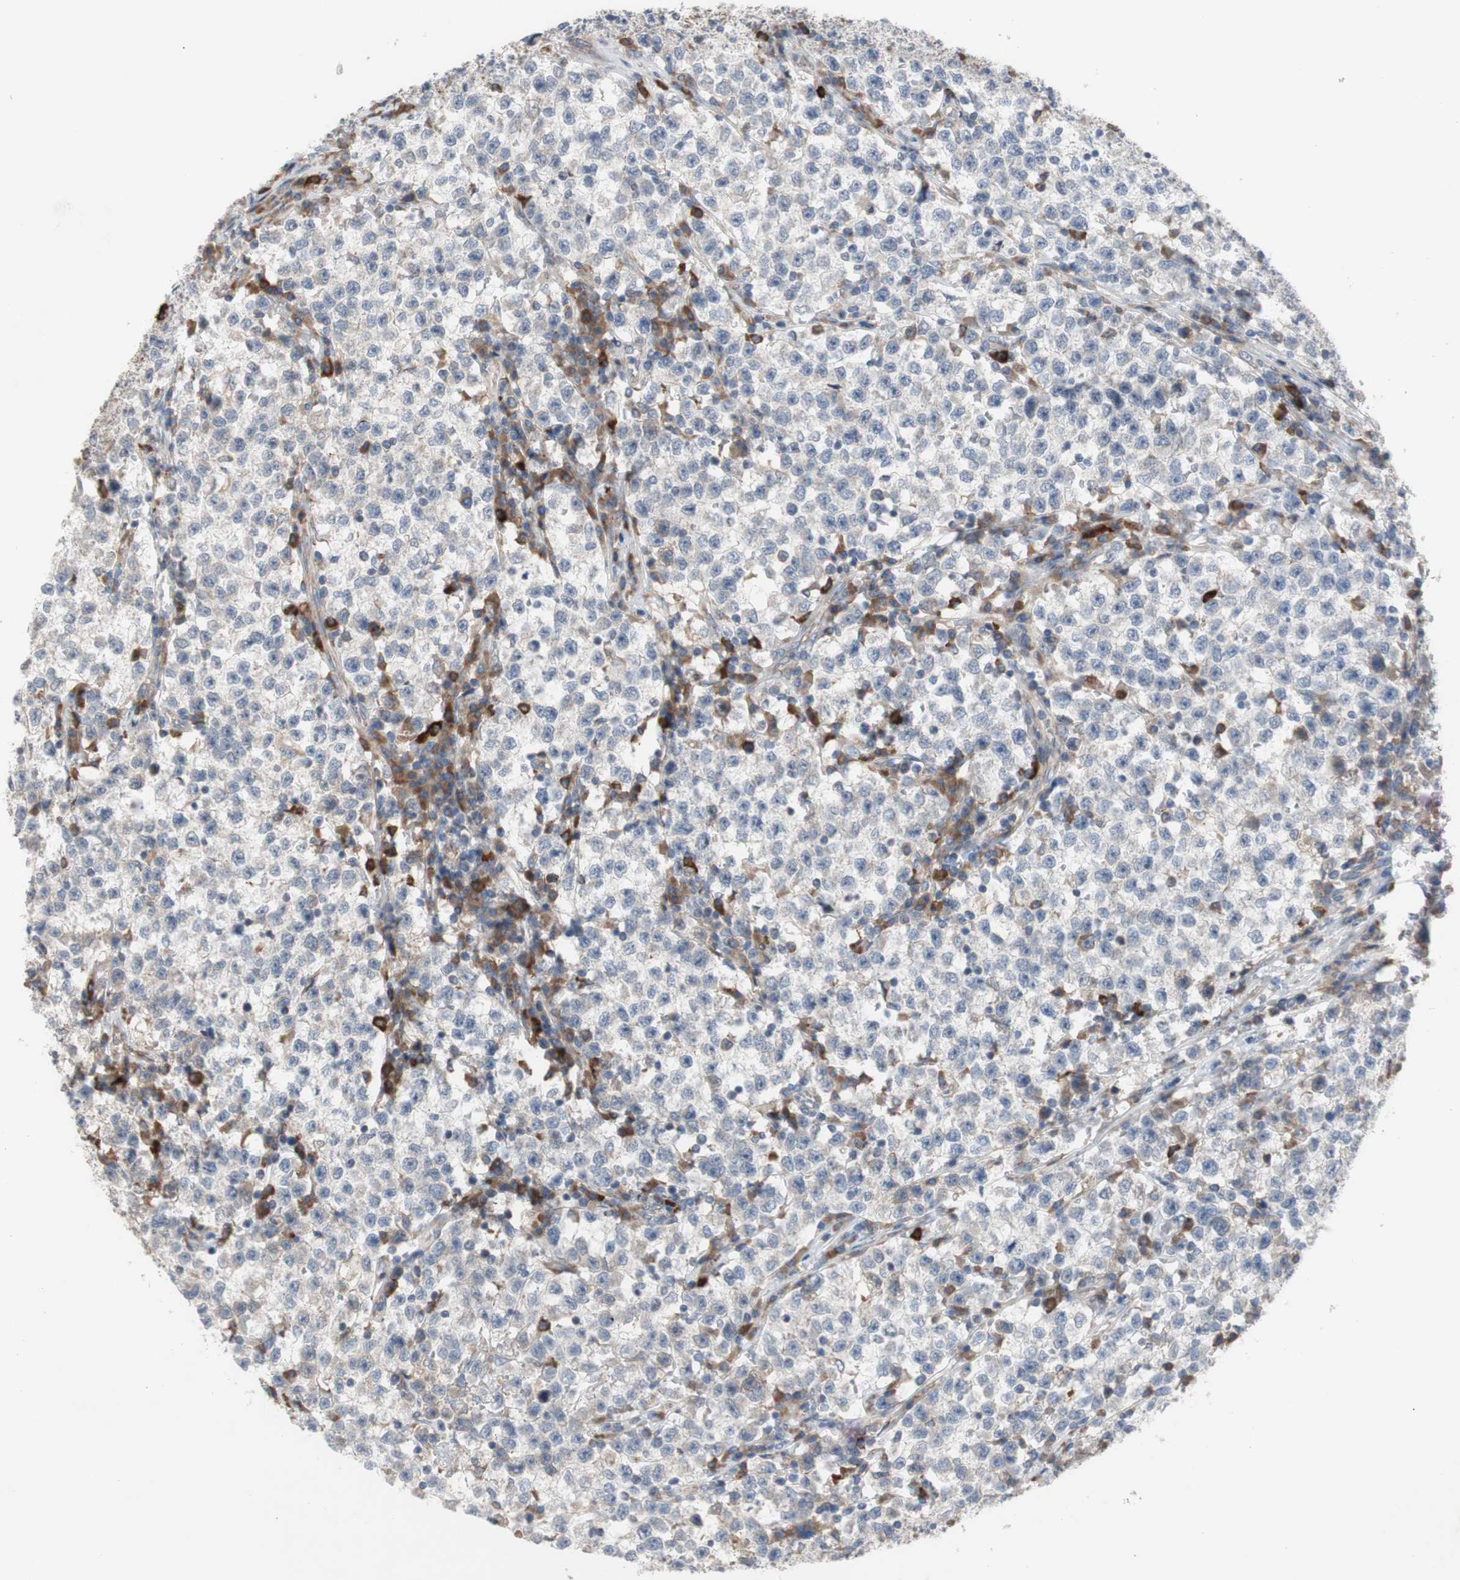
{"staining": {"intensity": "weak", "quantity": "<25%", "location": "cytoplasmic/membranous"}, "tissue": "testis cancer", "cell_type": "Tumor cells", "image_type": "cancer", "snomed": [{"axis": "morphology", "description": "Seminoma, NOS"}, {"axis": "topography", "description": "Testis"}], "caption": "A histopathology image of testis seminoma stained for a protein displays no brown staining in tumor cells. Nuclei are stained in blue.", "gene": "TTC14", "patient": {"sex": "male", "age": 22}}